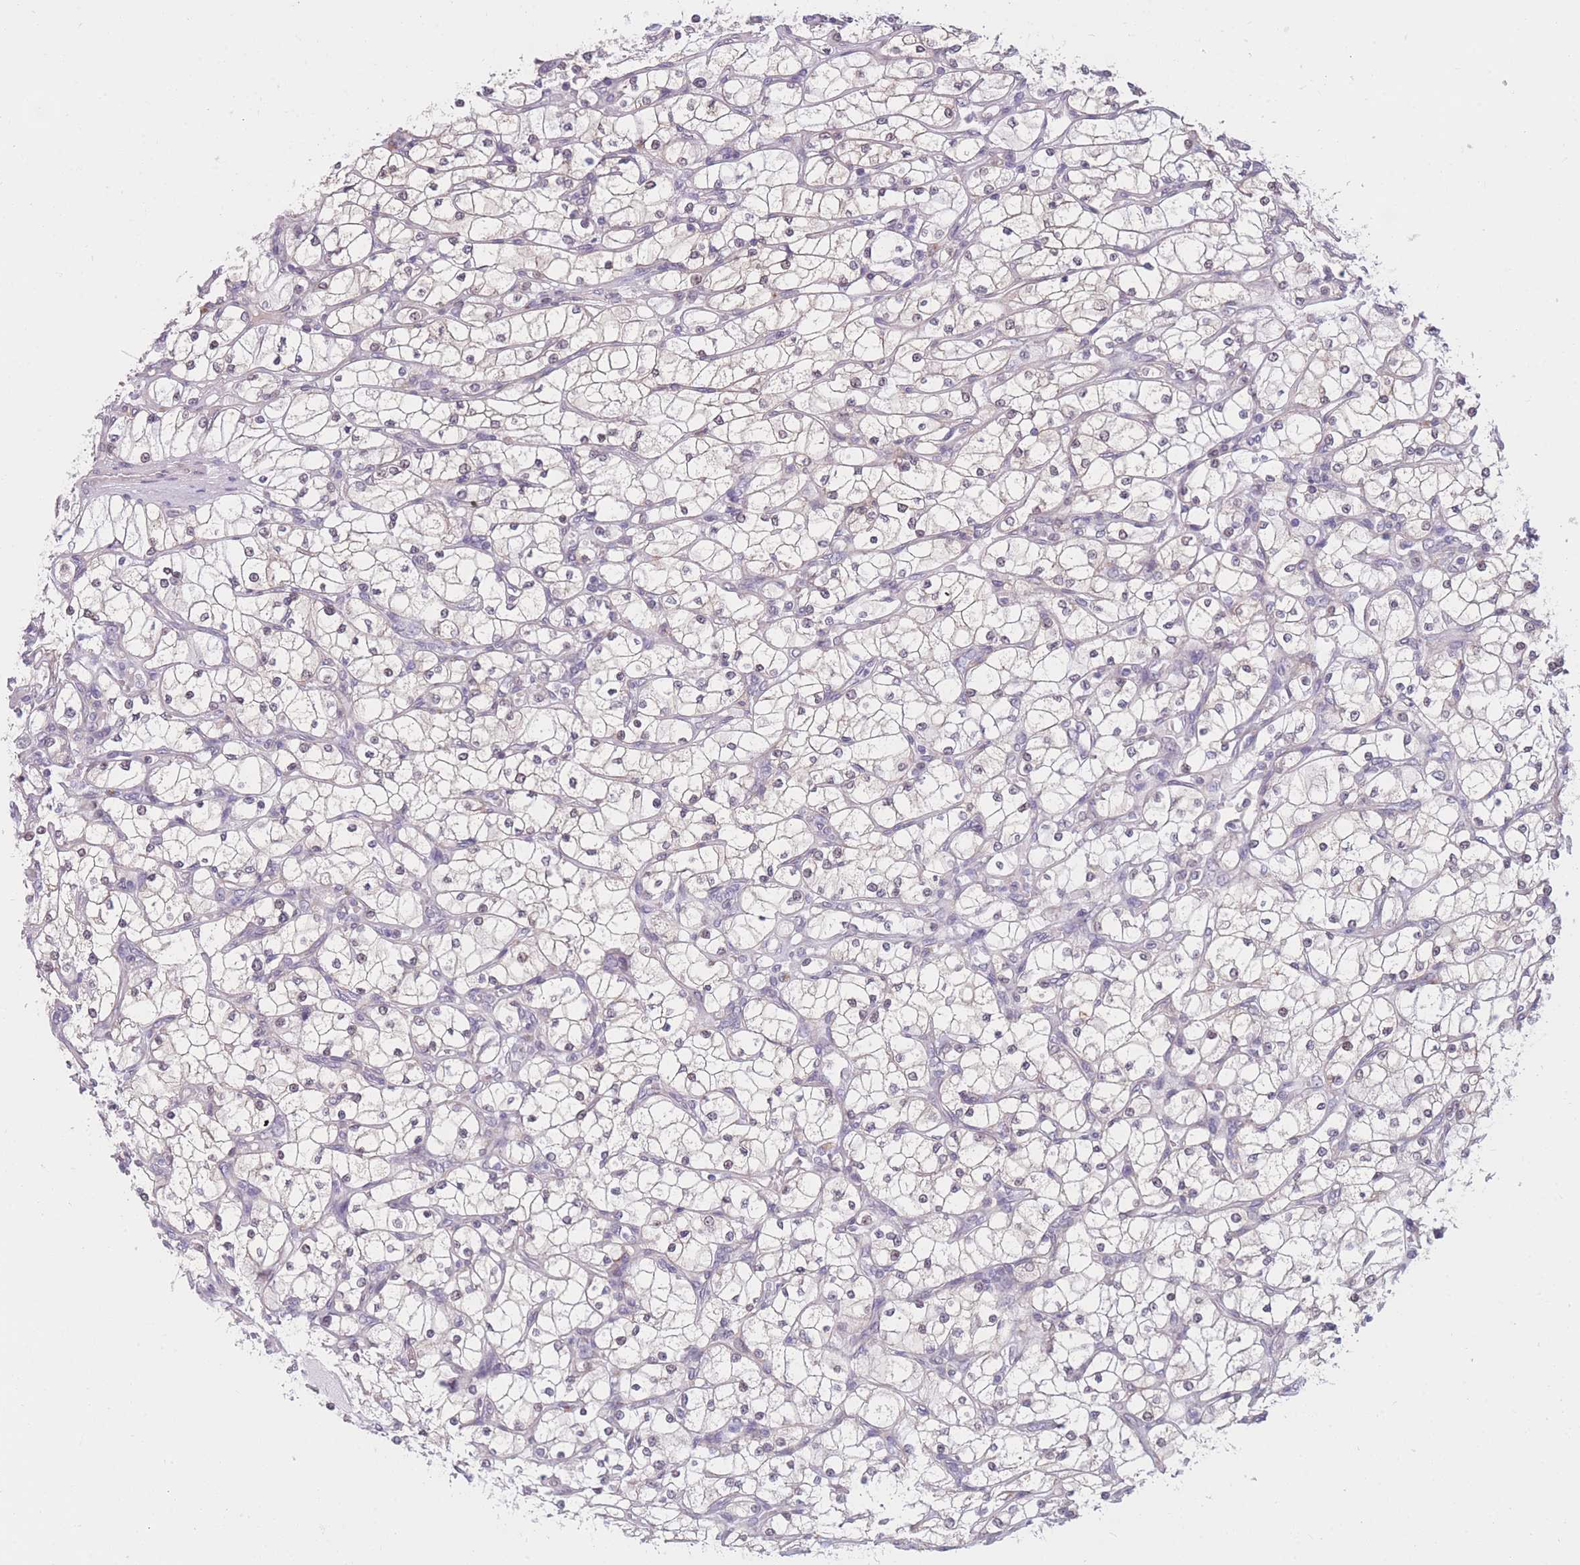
{"staining": {"intensity": "negative", "quantity": "none", "location": "none"}, "tissue": "renal cancer", "cell_type": "Tumor cells", "image_type": "cancer", "snomed": [{"axis": "morphology", "description": "Adenocarcinoma, NOS"}, {"axis": "topography", "description": "Kidney"}], "caption": "IHC photomicrograph of neoplastic tissue: renal cancer stained with DAB (3,3'-diaminobenzidine) shows no significant protein expression in tumor cells.", "gene": "COL27A1", "patient": {"sex": "male", "age": 80}}